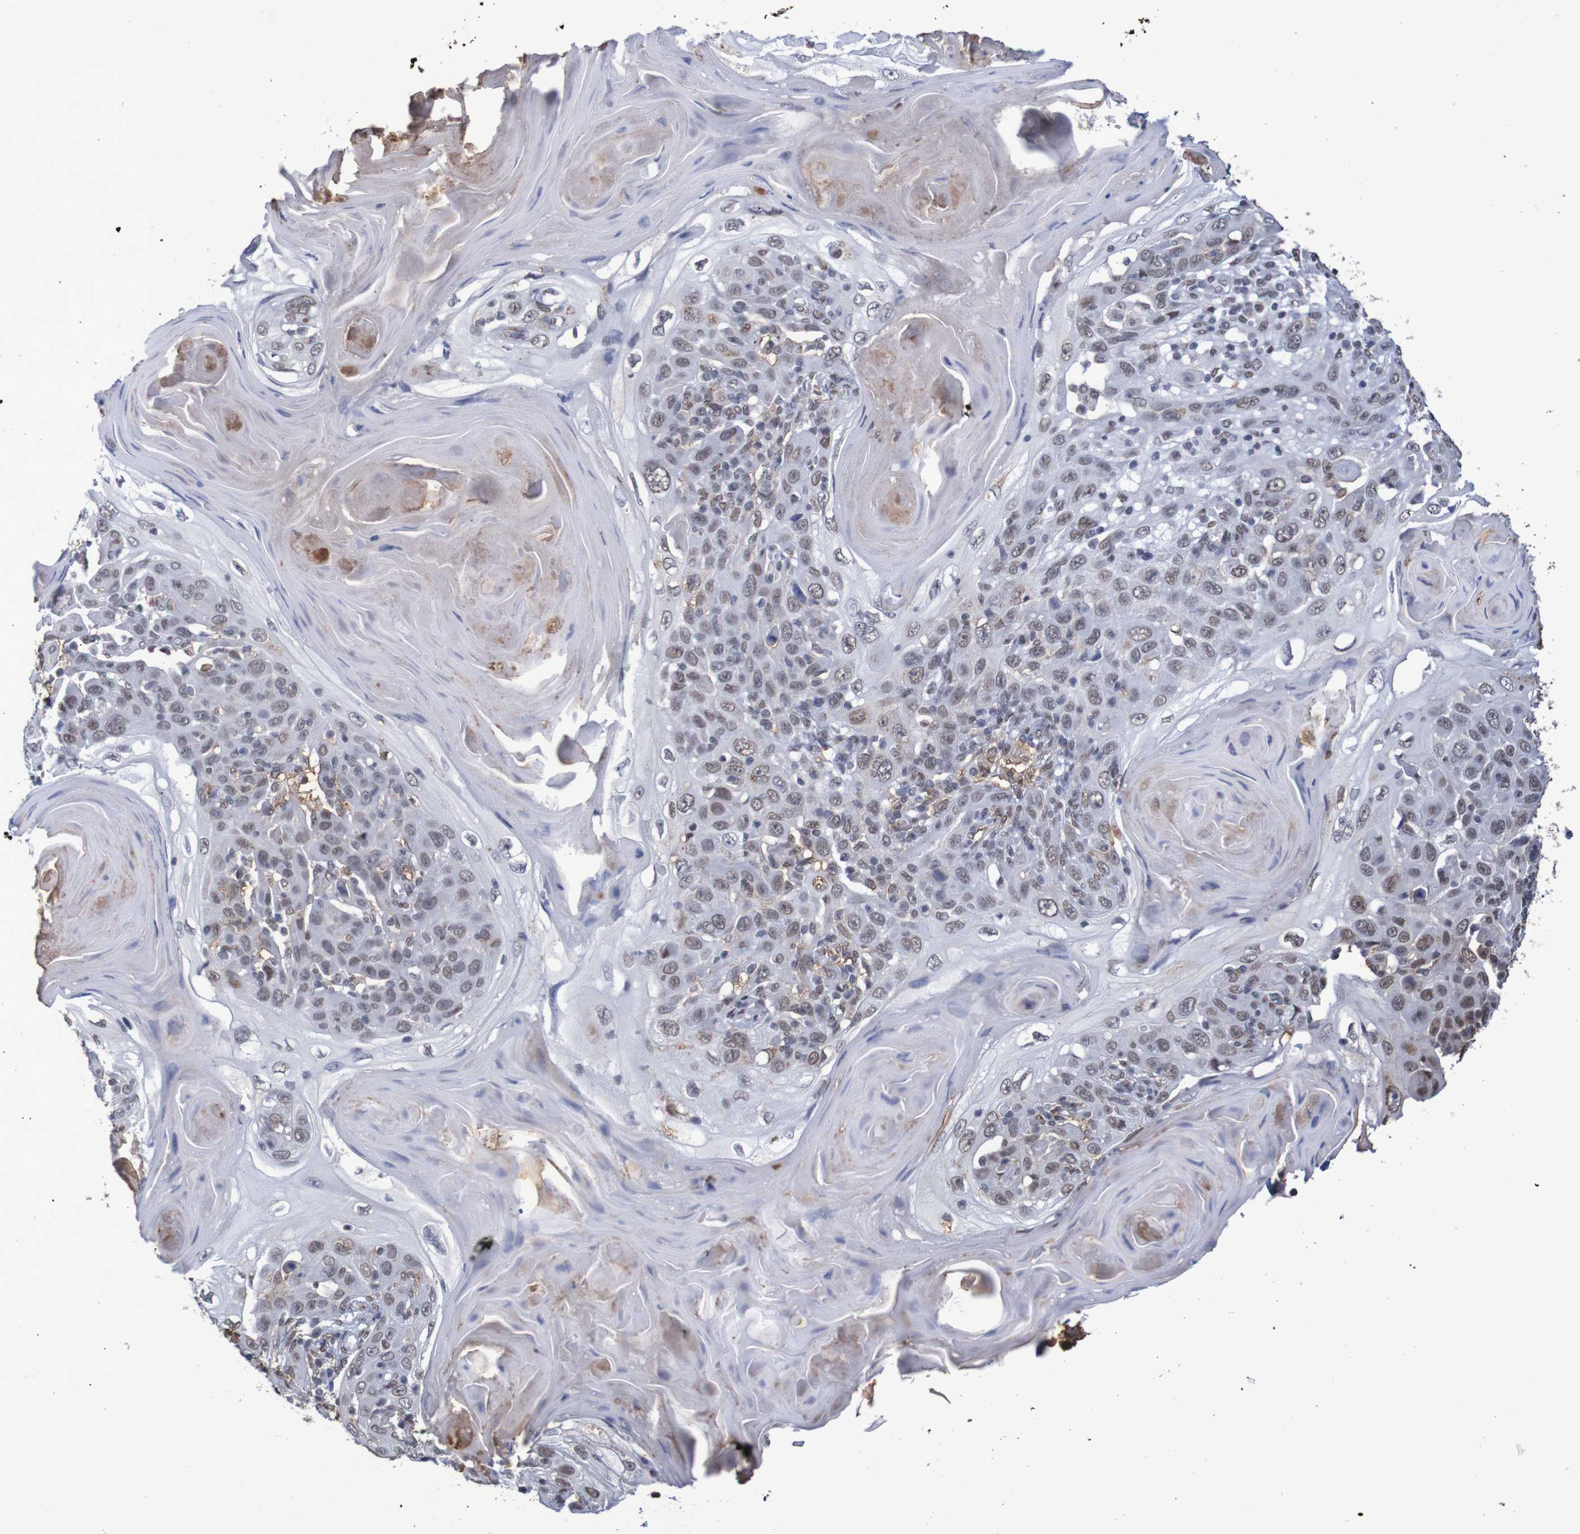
{"staining": {"intensity": "moderate", "quantity": ">75%", "location": "nuclear"}, "tissue": "skin cancer", "cell_type": "Tumor cells", "image_type": "cancer", "snomed": [{"axis": "morphology", "description": "Squamous cell carcinoma, NOS"}, {"axis": "topography", "description": "Skin"}], "caption": "Tumor cells exhibit medium levels of moderate nuclear staining in approximately >75% of cells in human skin squamous cell carcinoma.", "gene": "MRTFB", "patient": {"sex": "female", "age": 88}}